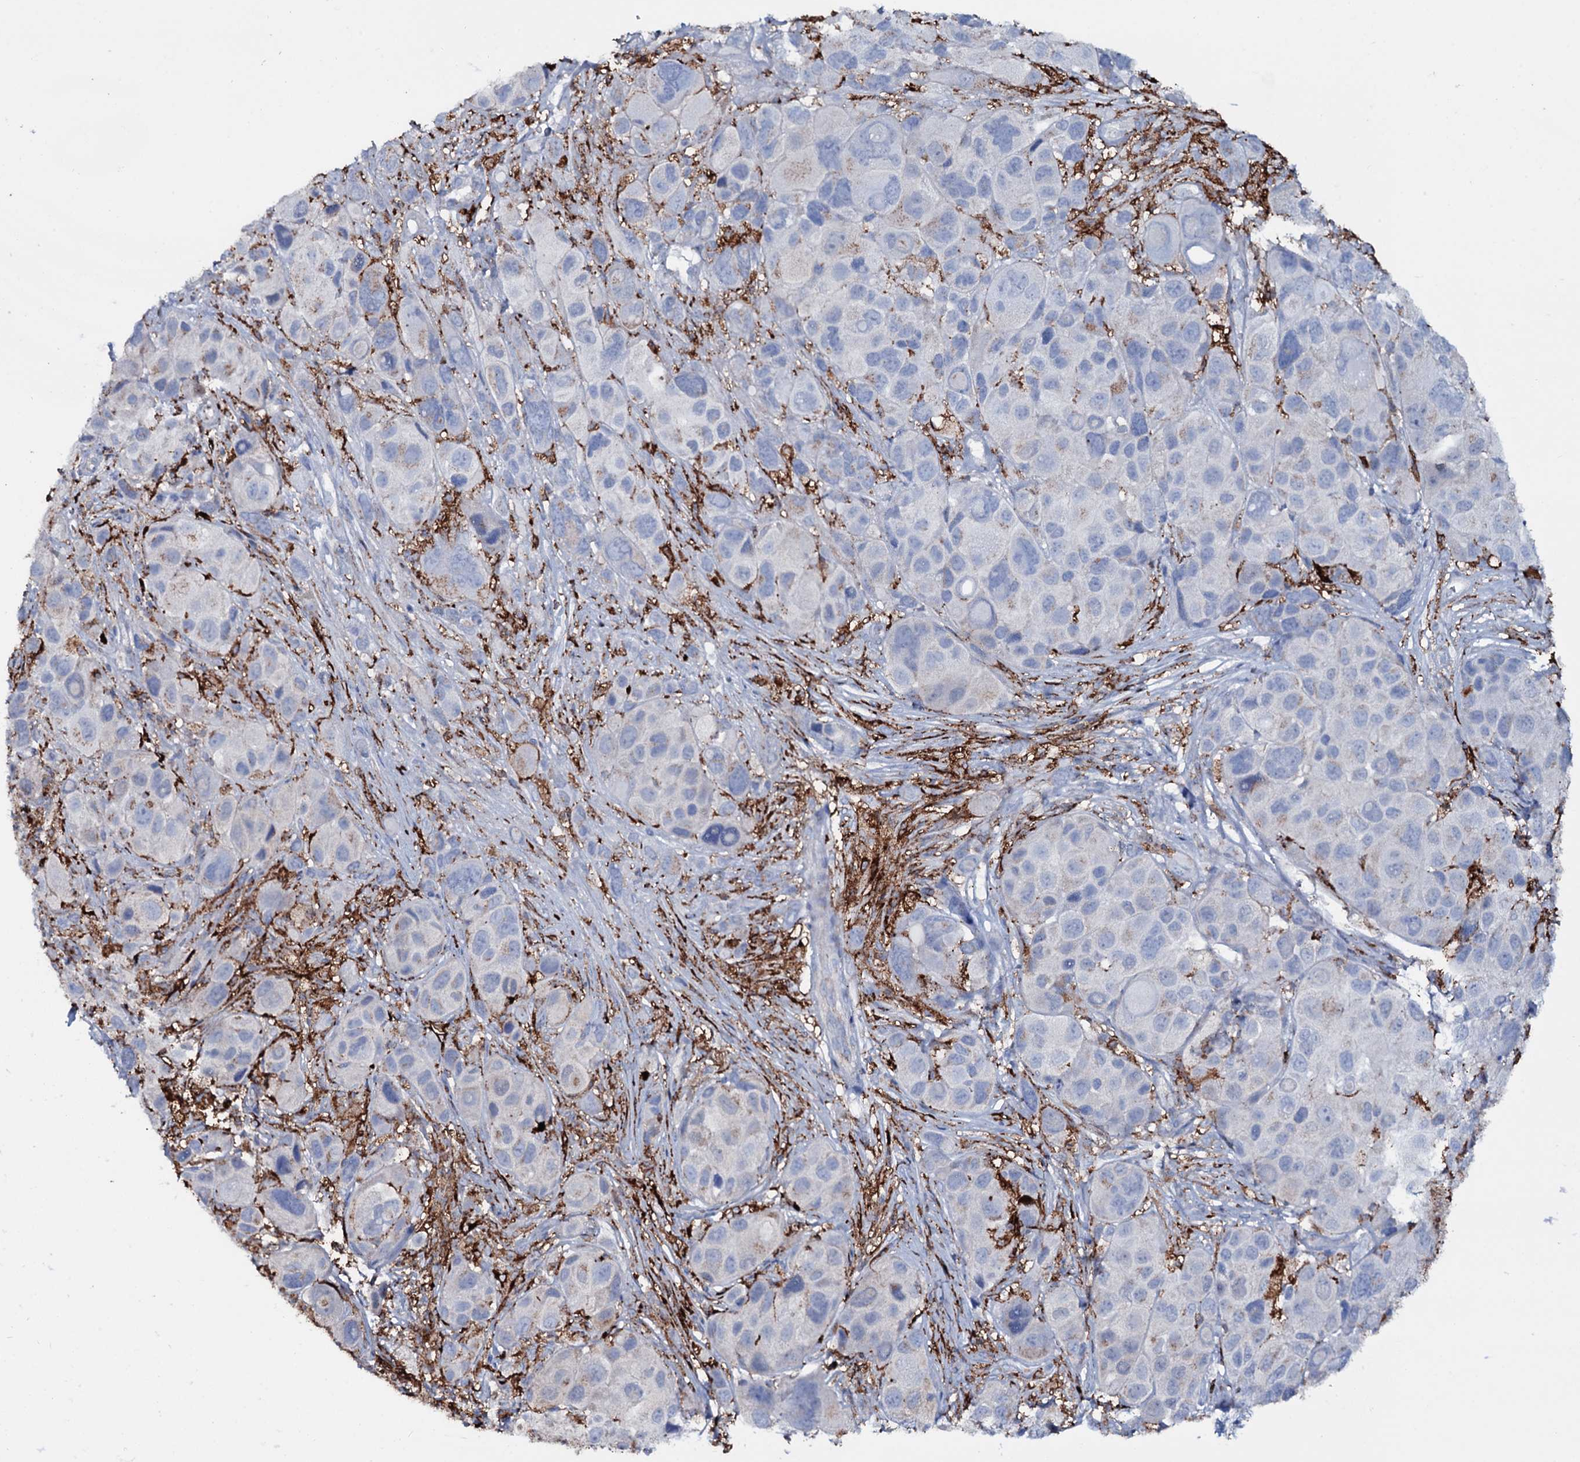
{"staining": {"intensity": "weak", "quantity": "<25%", "location": "cytoplasmic/membranous"}, "tissue": "melanoma", "cell_type": "Tumor cells", "image_type": "cancer", "snomed": [{"axis": "morphology", "description": "Malignant melanoma, NOS"}, {"axis": "topography", "description": "Skin of trunk"}], "caption": "A micrograph of human malignant melanoma is negative for staining in tumor cells.", "gene": "OSBPL2", "patient": {"sex": "male", "age": 71}}